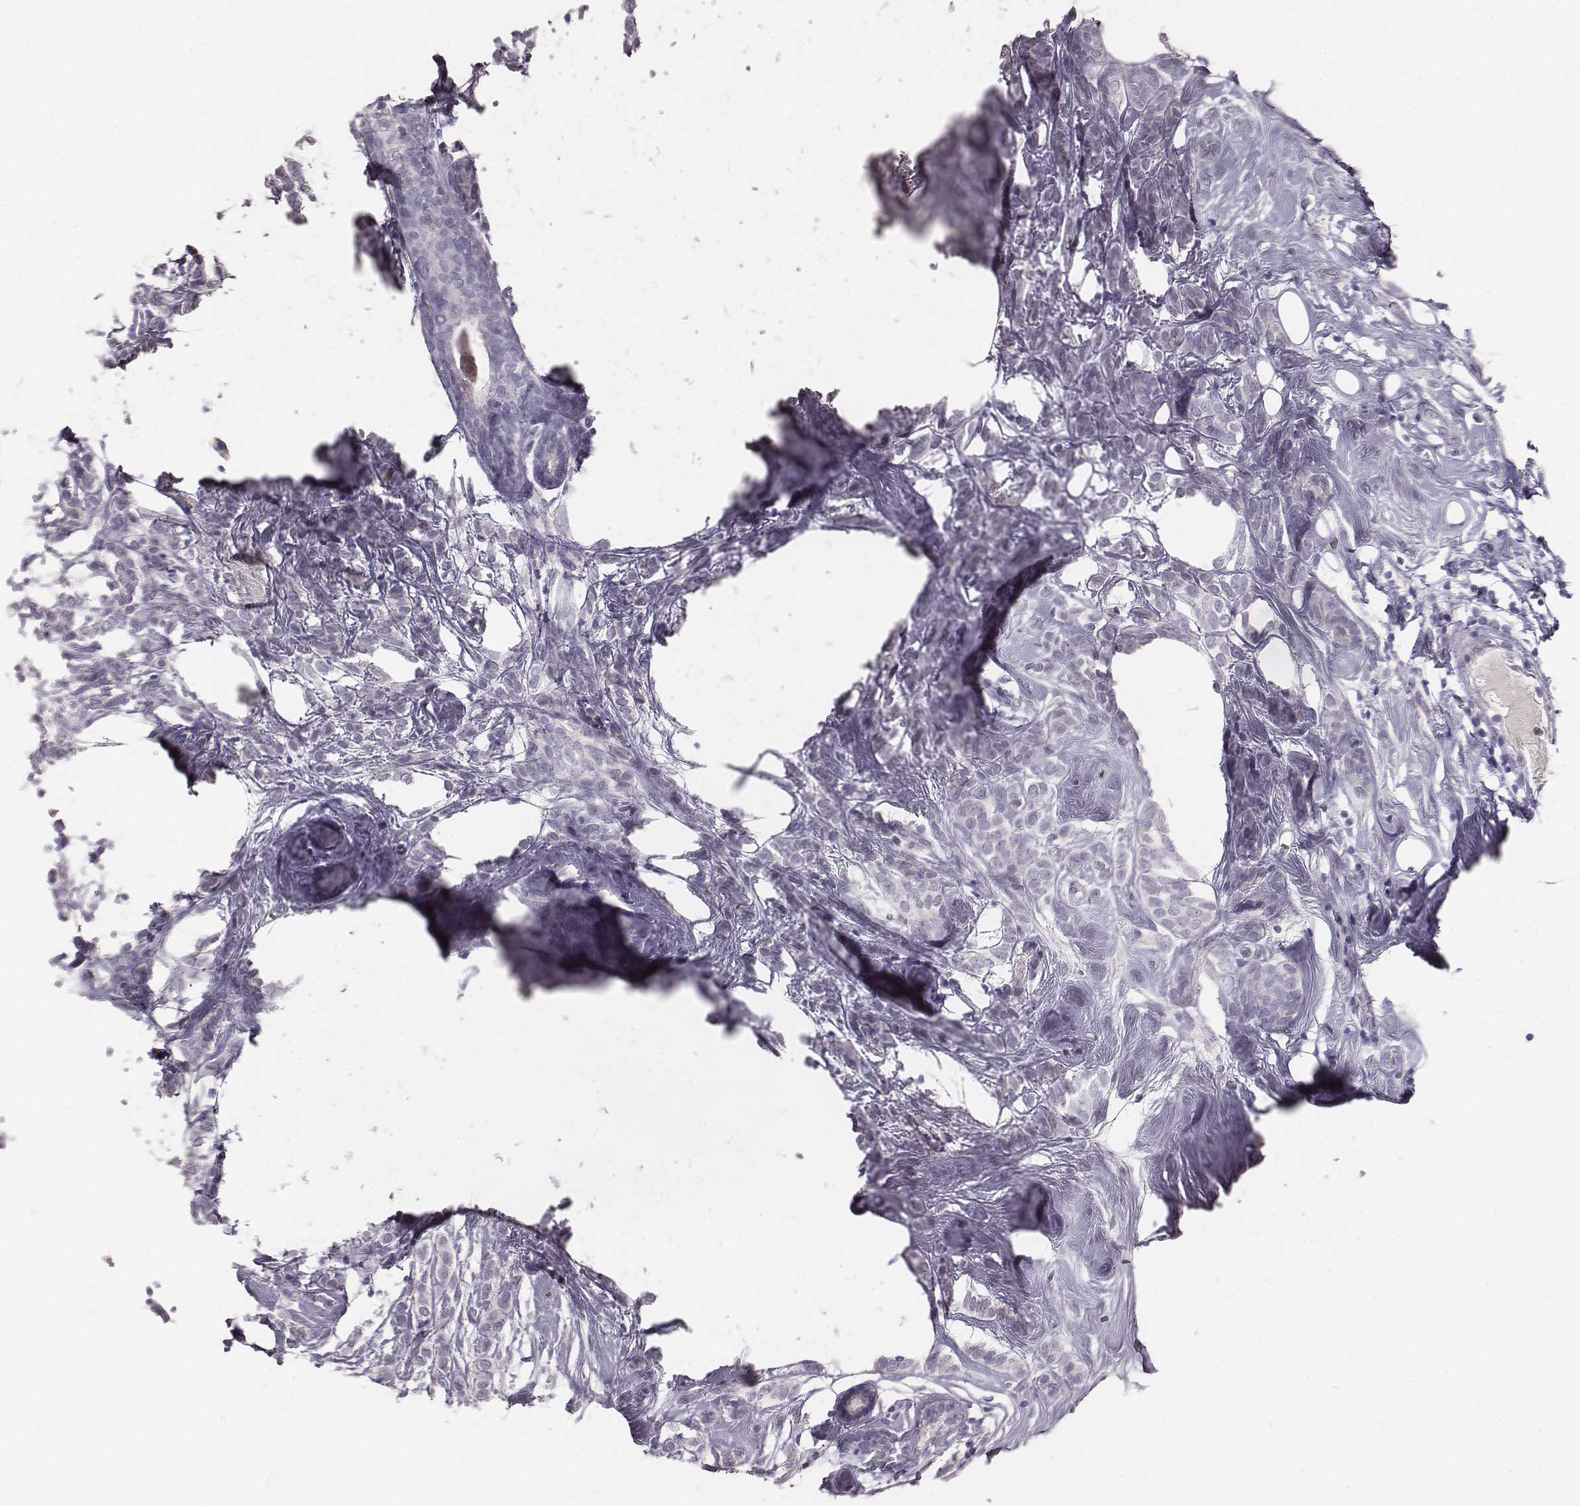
{"staining": {"intensity": "negative", "quantity": "none", "location": "none"}, "tissue": "breast cancer", "cell_type": "Tumor cells", "image_type": "cancer", "snomed": [{"axis": "morphology", "description": "Lobular carcinoma"}, {"axis": "topography", "description": "Breast"}], "caption": "Lobular carcinoma (breast) stained for a protein using immunohistochemistry (IHC) demonstrates no staining tumor cells.", "gene": "MYH6", "patient": {"sex": "female", "age": 49}}